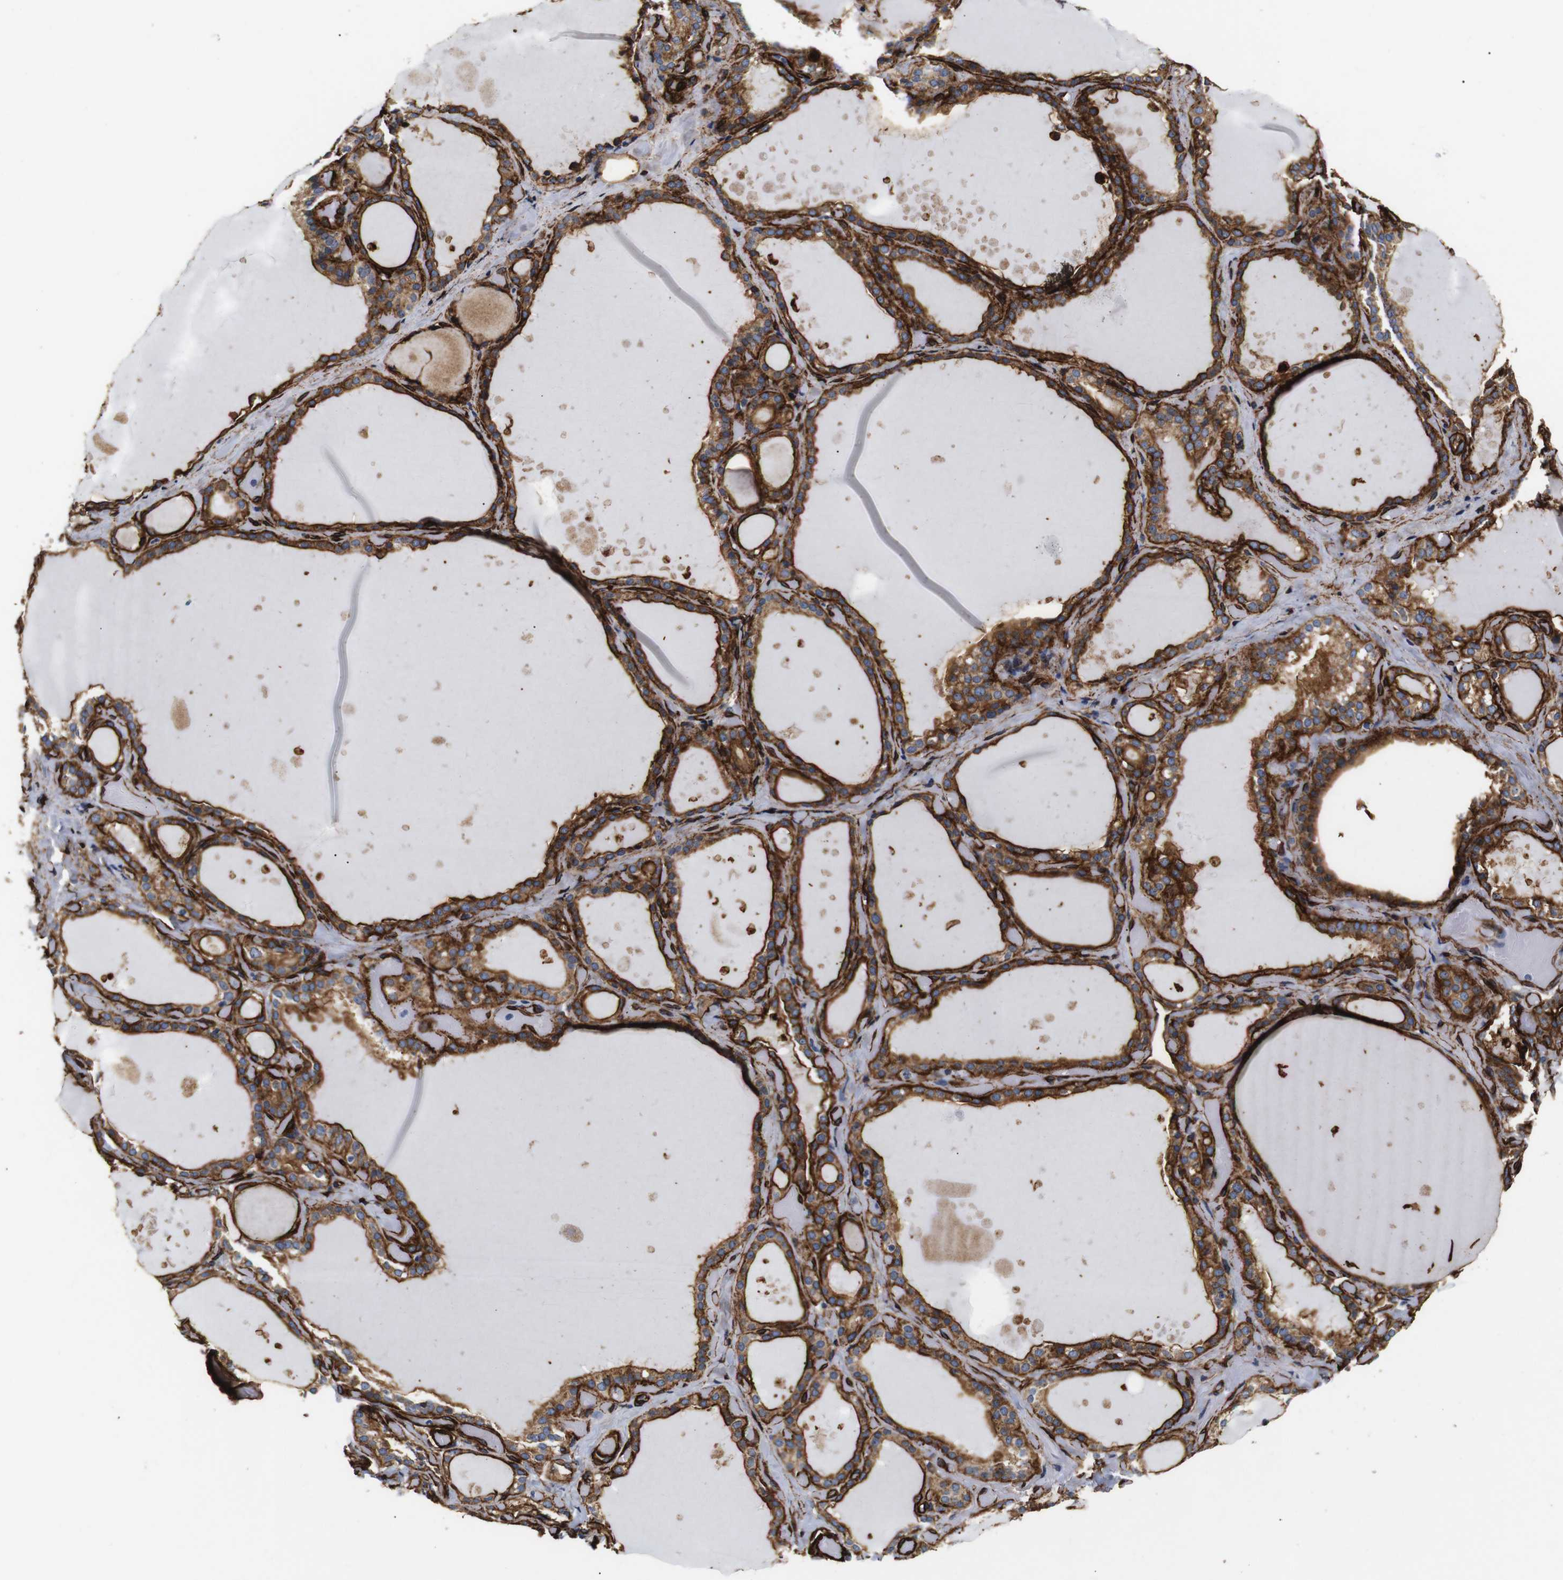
{"staining": {"intensity": "moderate", "quantity": ">75%", "location": "cytoplasmic/membranous"}, "tissue": "thyroid gland", "cell_type": "Glandular cells", "image_type": "normal", "snomed": [{"axis": "morphology", "description": "Normal tissue, NOS"}, {"axis": "topography", "description": "Thyroid gland"}], "caption": "Immunohistochemistry (IHC) histopathology image of benign human thyroid gland stained for a protein (brown), which reveals medium levels of moderate cytoplasmic/membranous positivity in about >75% of glandular cells.", "gene": "CAV2", "patient": {"sex": "female", "age": 44}}